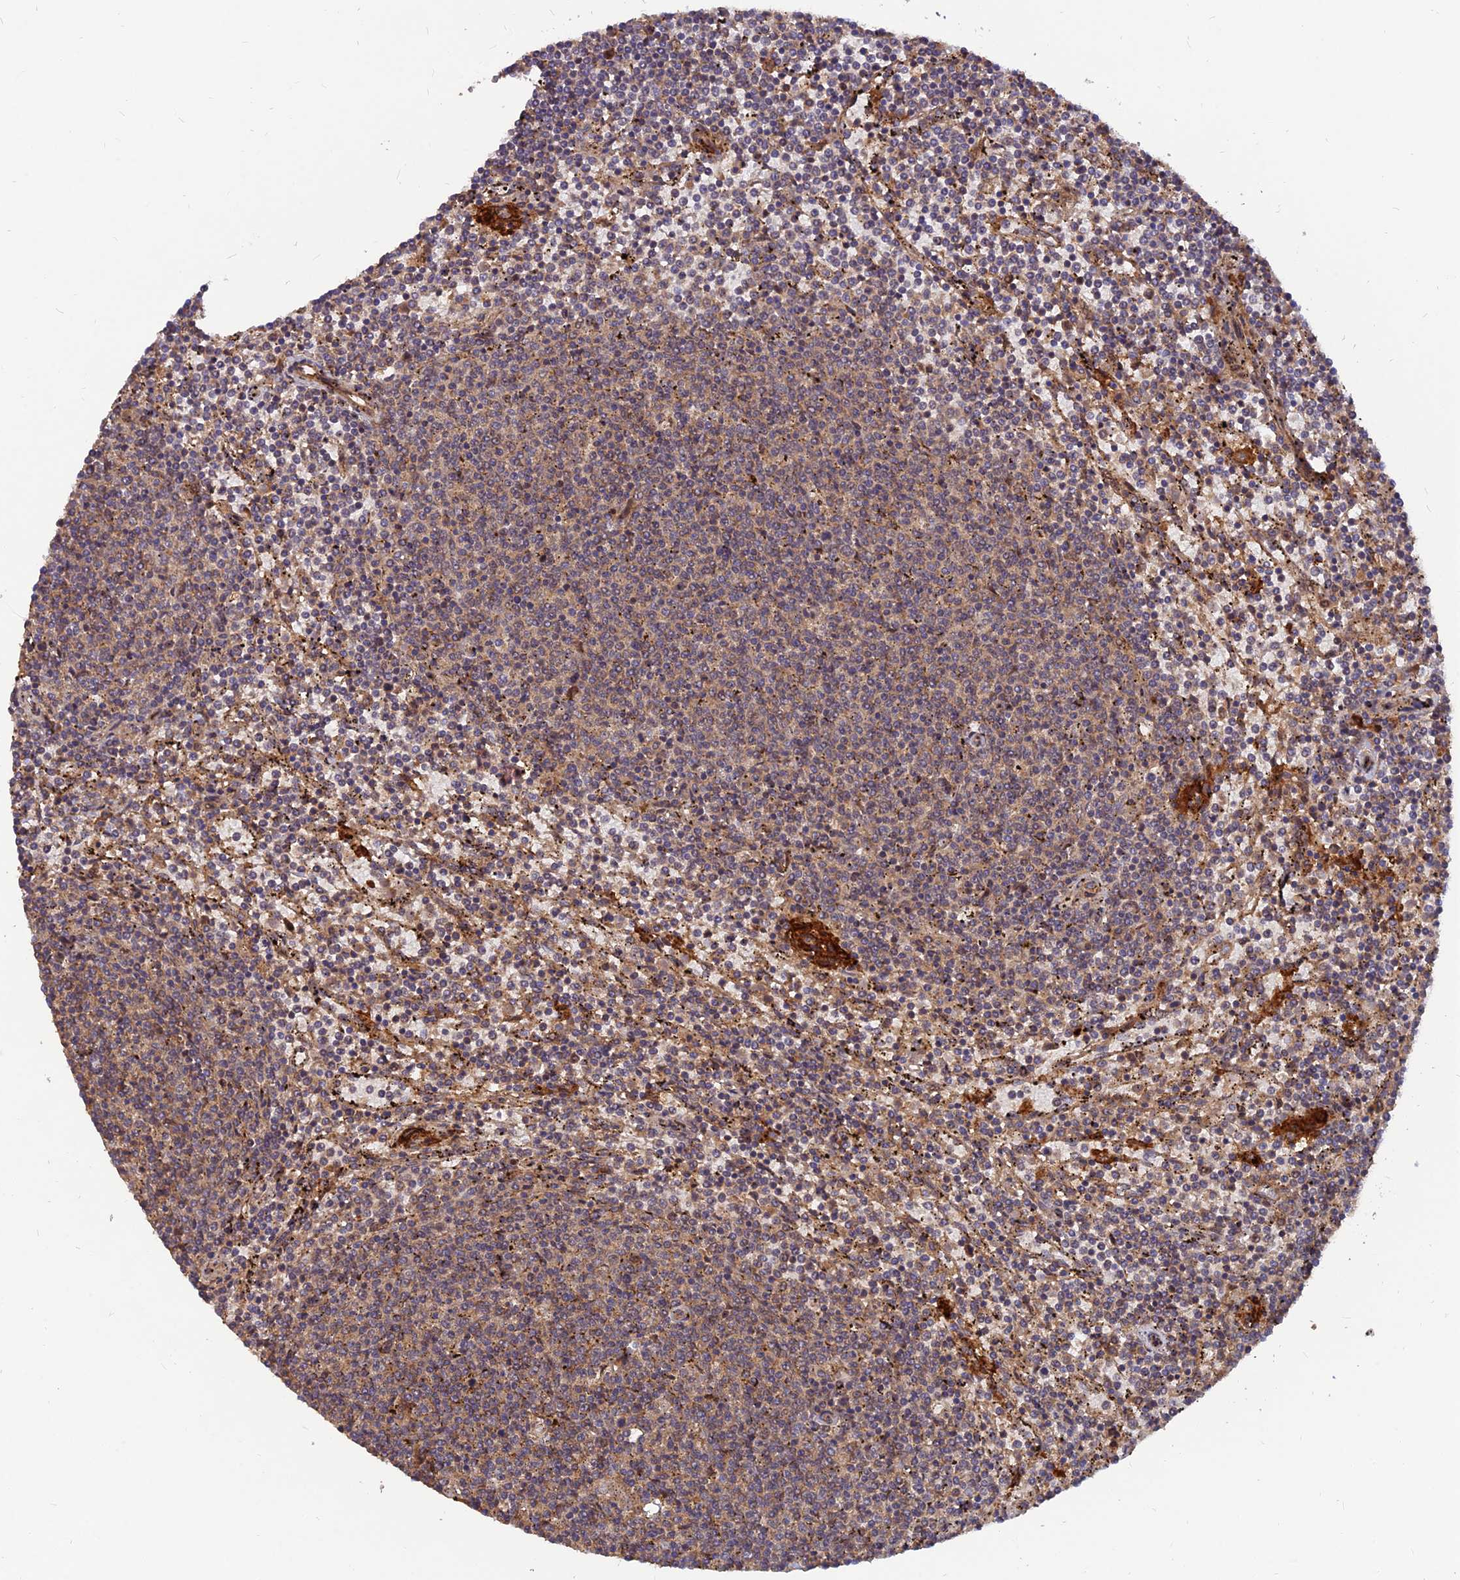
{"staining": {"intensity": "weak", "quantity": "25%-75%", "location": "cytoplasmic/membranous"}, "tissue": "lymphoma", "cell_type": "Tumor cells", "image_type": "cancer", "snomed": [{"axis": "morphology", "description": "Malignant lymphoma, non-Hodgkin's type, Low grade"}, {"axis": "topography", "description": "Spleen"}], "caption": "Brown immunohistochemical staining in lymphoma reveals weak cytoplasmic/membranous expression in about 25%-75% of tumor cells.", "gene": "RELCH", "patient": {"sex": "female", "age": 50}}